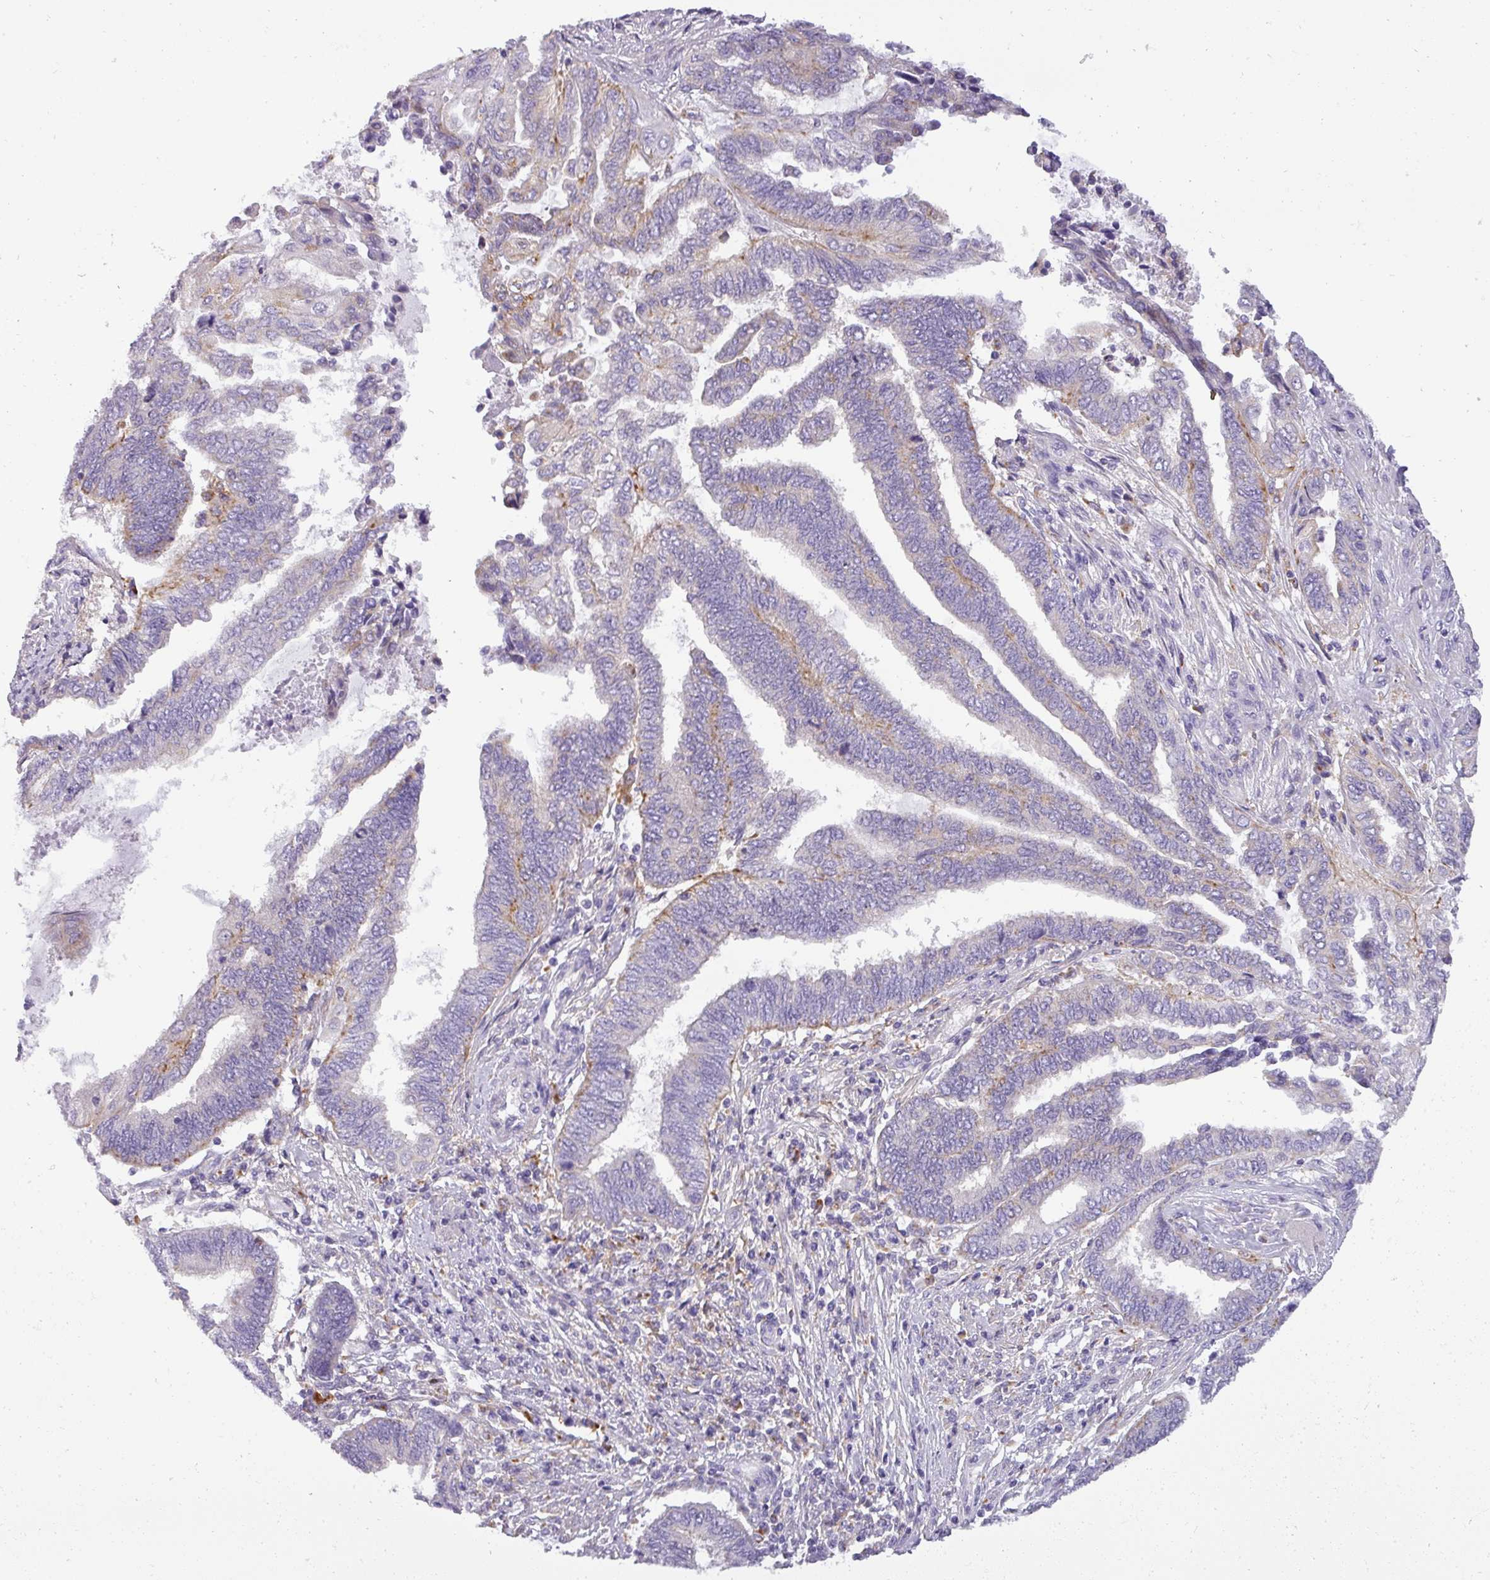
{"staining": {"intensity": "moderate", "quantity": "<25%", "location": "cytoplasmic/membranous"}, "tissue": "endometrial cancer", "cell_type": "Tumor cells", "image_type": "cancer", "snomed": [{"axis": "morphology", "description": "Adenocarcinoma, NOS"}, {"axis": "topography", "description": "Uterus"}, {"axis": "topography", "description": "Endometrium"}], "caption": "Endometrial cancer stained with a protein marker demonstrates moderate staining in tumor cells.", "gene": "ATP6V1D", "patient": {"sex": "female", "age": 70}}